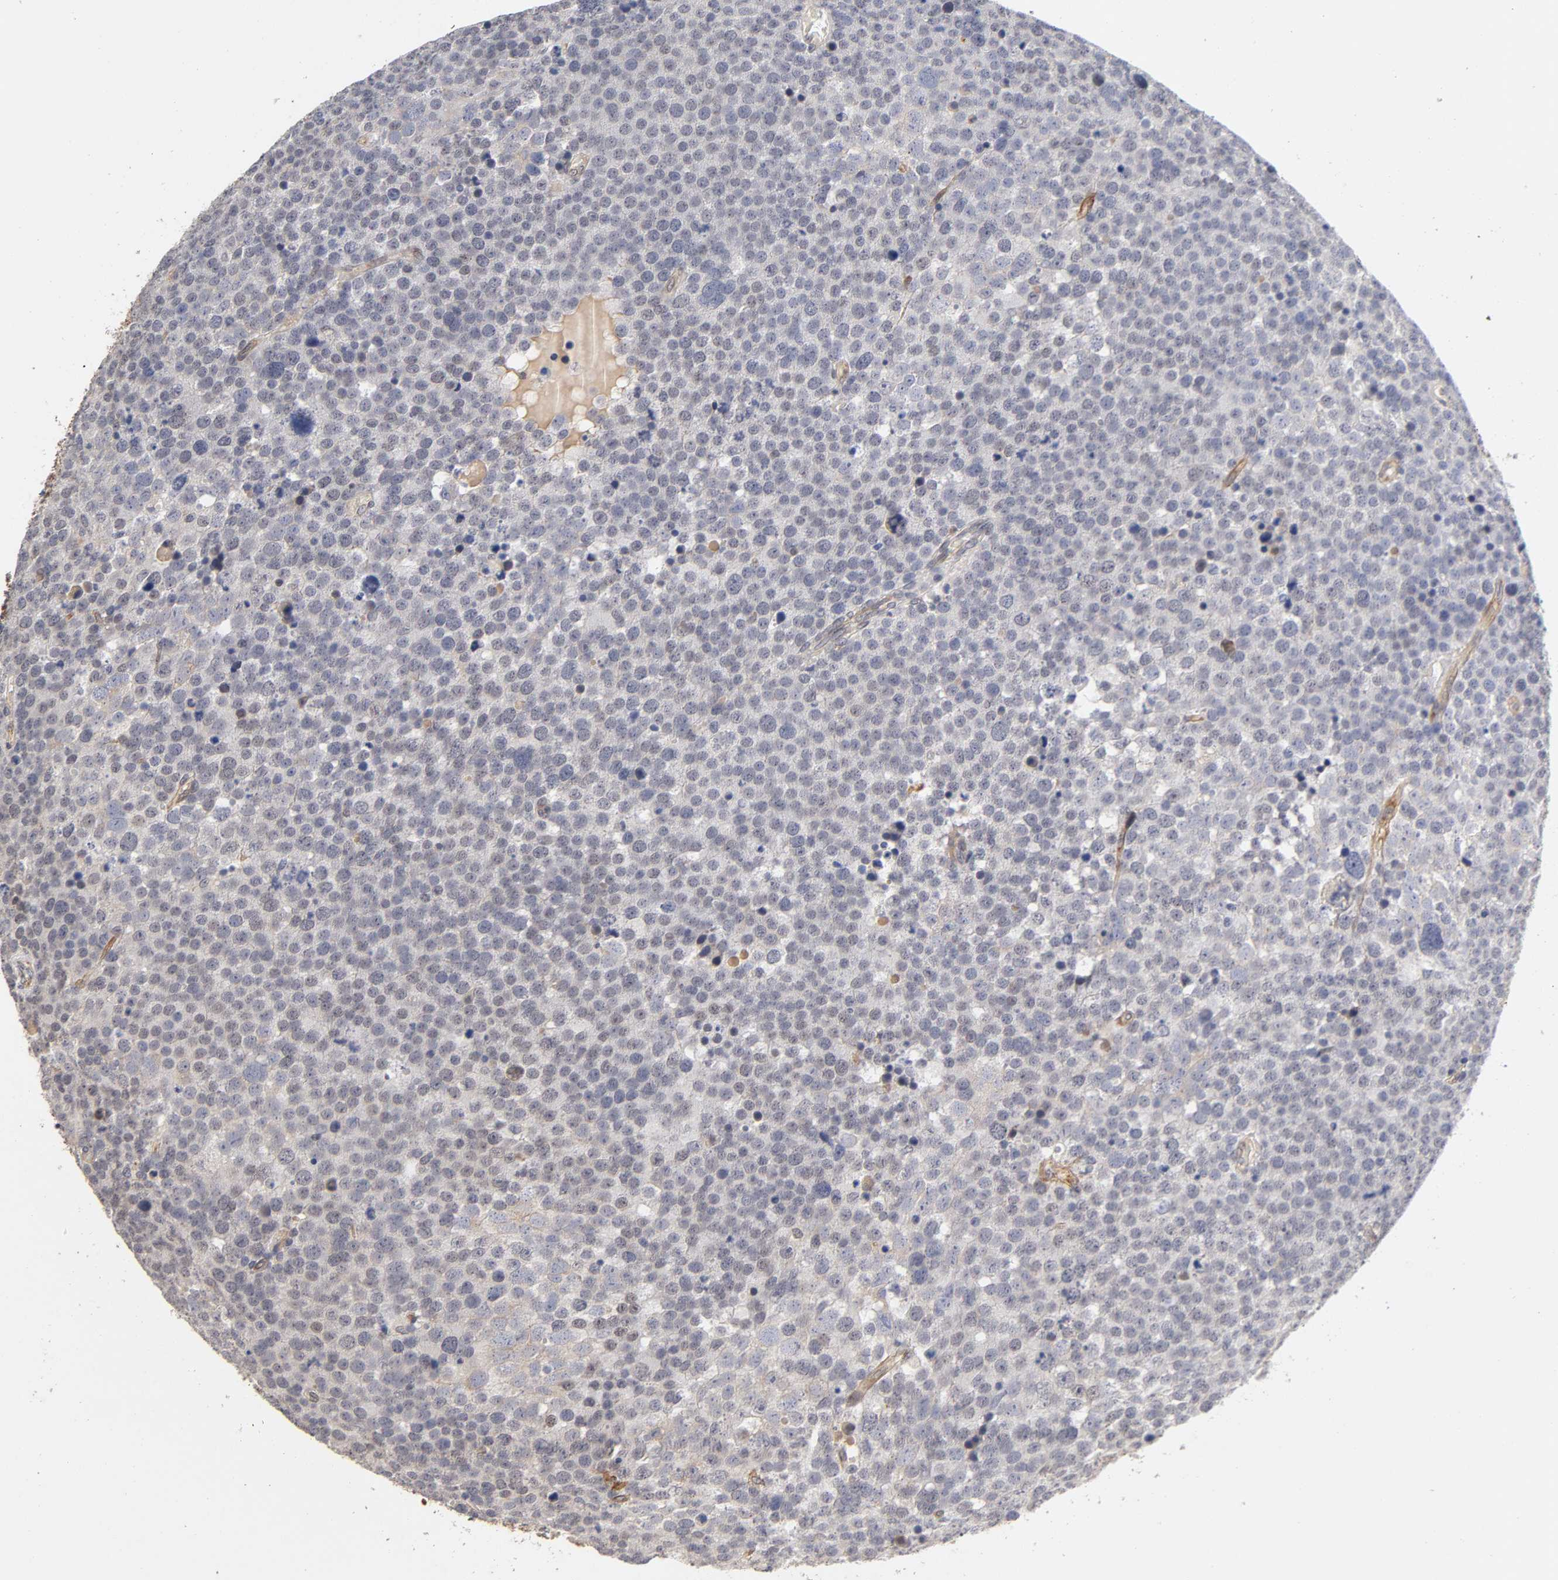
{"staining": {"intensity": "negative", "quantity": "none", "location": "none"}, "tissue": "testis cancer", "cell_type": "Tumor cells", "image_type": "cancer", "snomed": [{"axis": "morphology", "description": "Seminoma, NOS"}, {"axis": "topography", "description": "Testis"}], "caption": "An immunohistochemistry histopathology image of testis cancer (seminoma) is shown. There is no staining in tumor cells of testis cancer (seminoma). (IHC, brightfield microscopy, high magnification).", "gene": "LAMB1", "patient": {"sex": "male", "age": 71}}